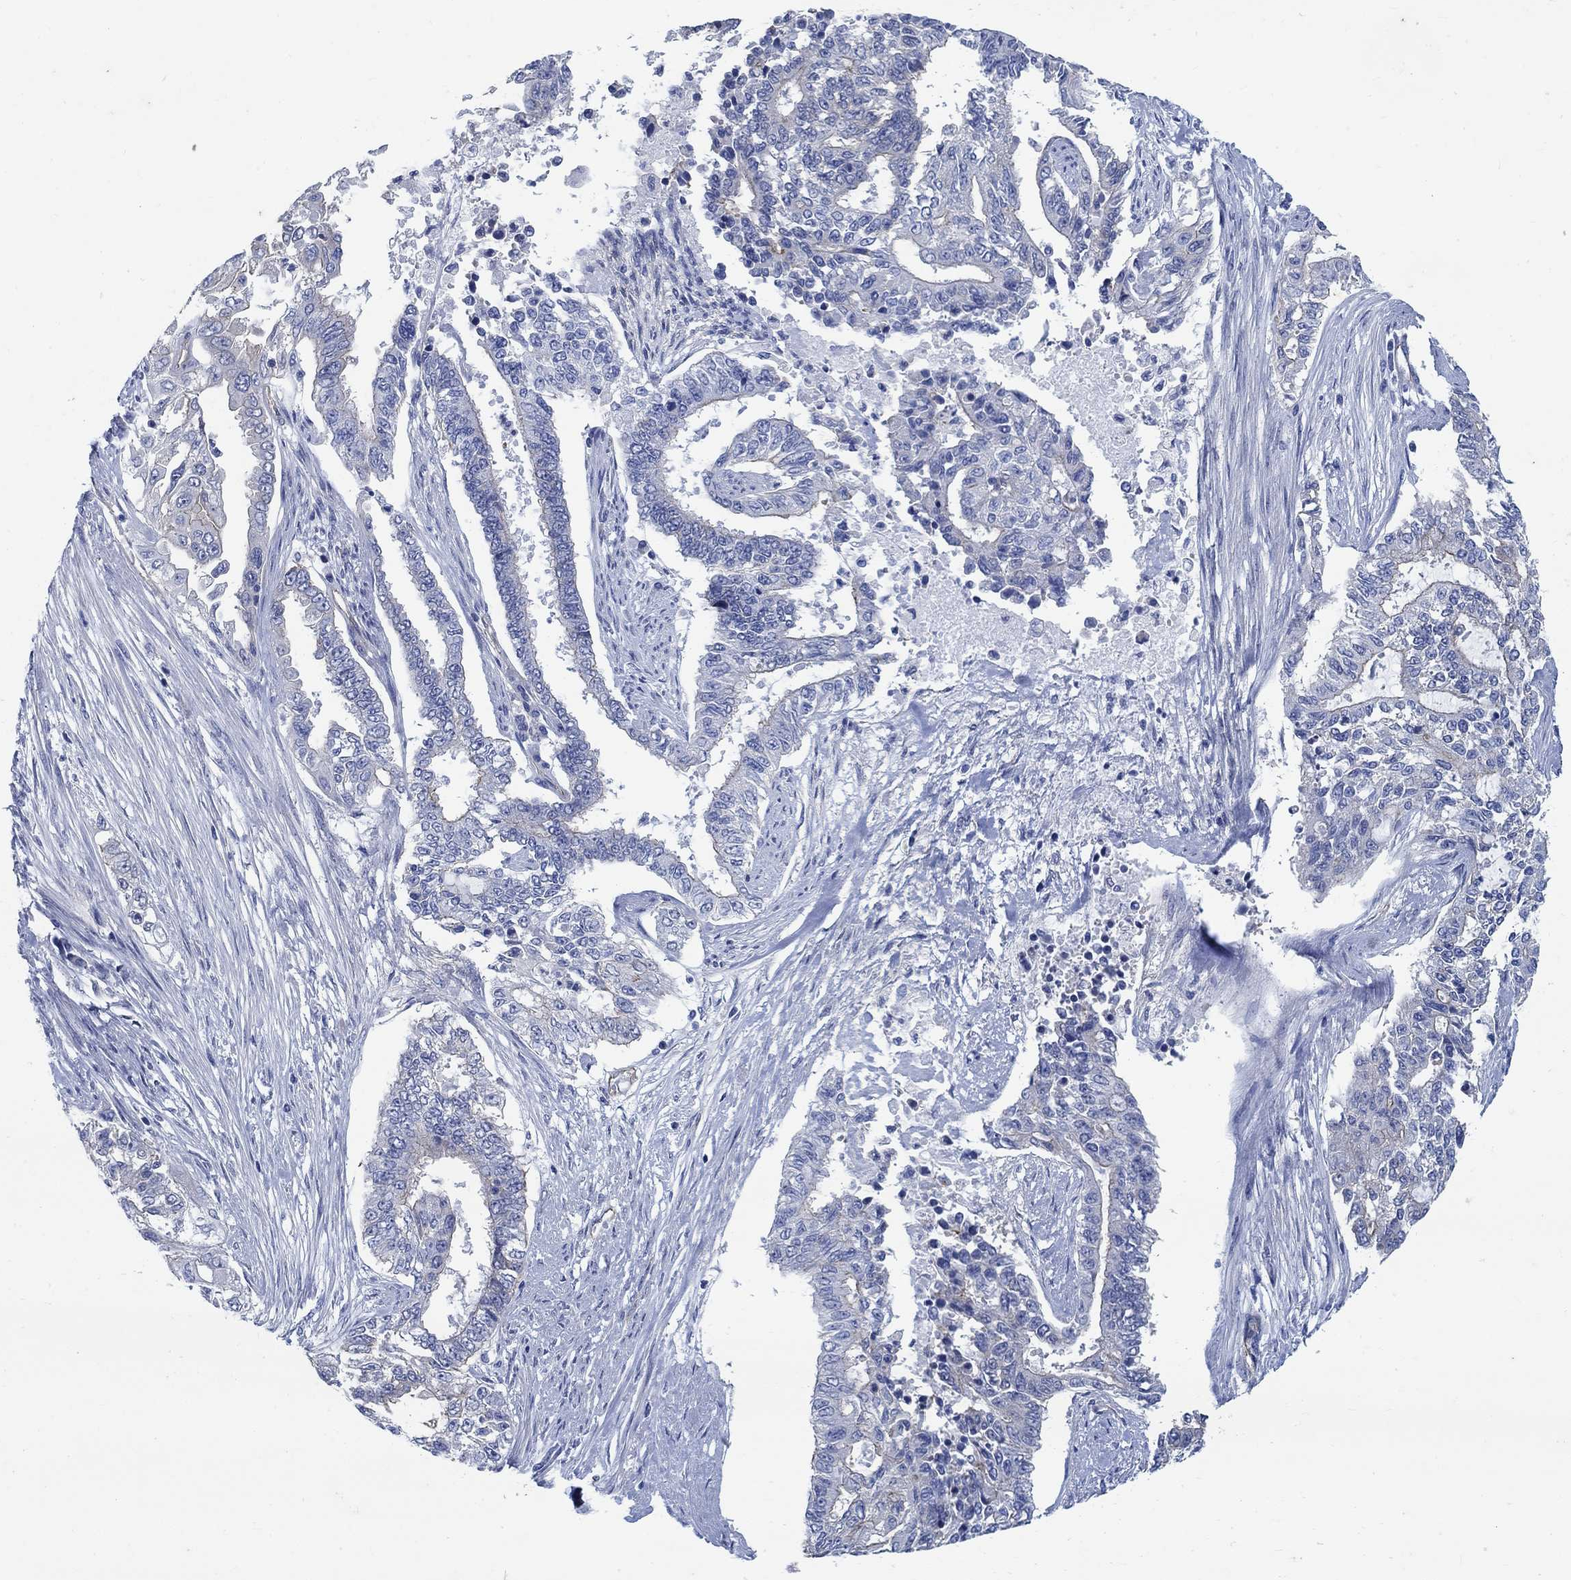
{"staining": {"intensity": "negative", "quantity": "none", "location": "none"}, "tissue": "endometrial cancer", "cell_type": "Tumor cells", "image_type": "cancer", "snomed": [{"axis": "morphology", "description": "Adenocarcinoma, NOS"}, {"axis": "topography", "description": "Uterus"}], "caption": "This is an immunohistochemistry (IHC) image of endometrial cancer (adenocarcinoma). There is no expression in tumor cells.", "gene": "TMEM198", "patient": {"sex": "female", "age": 59}}